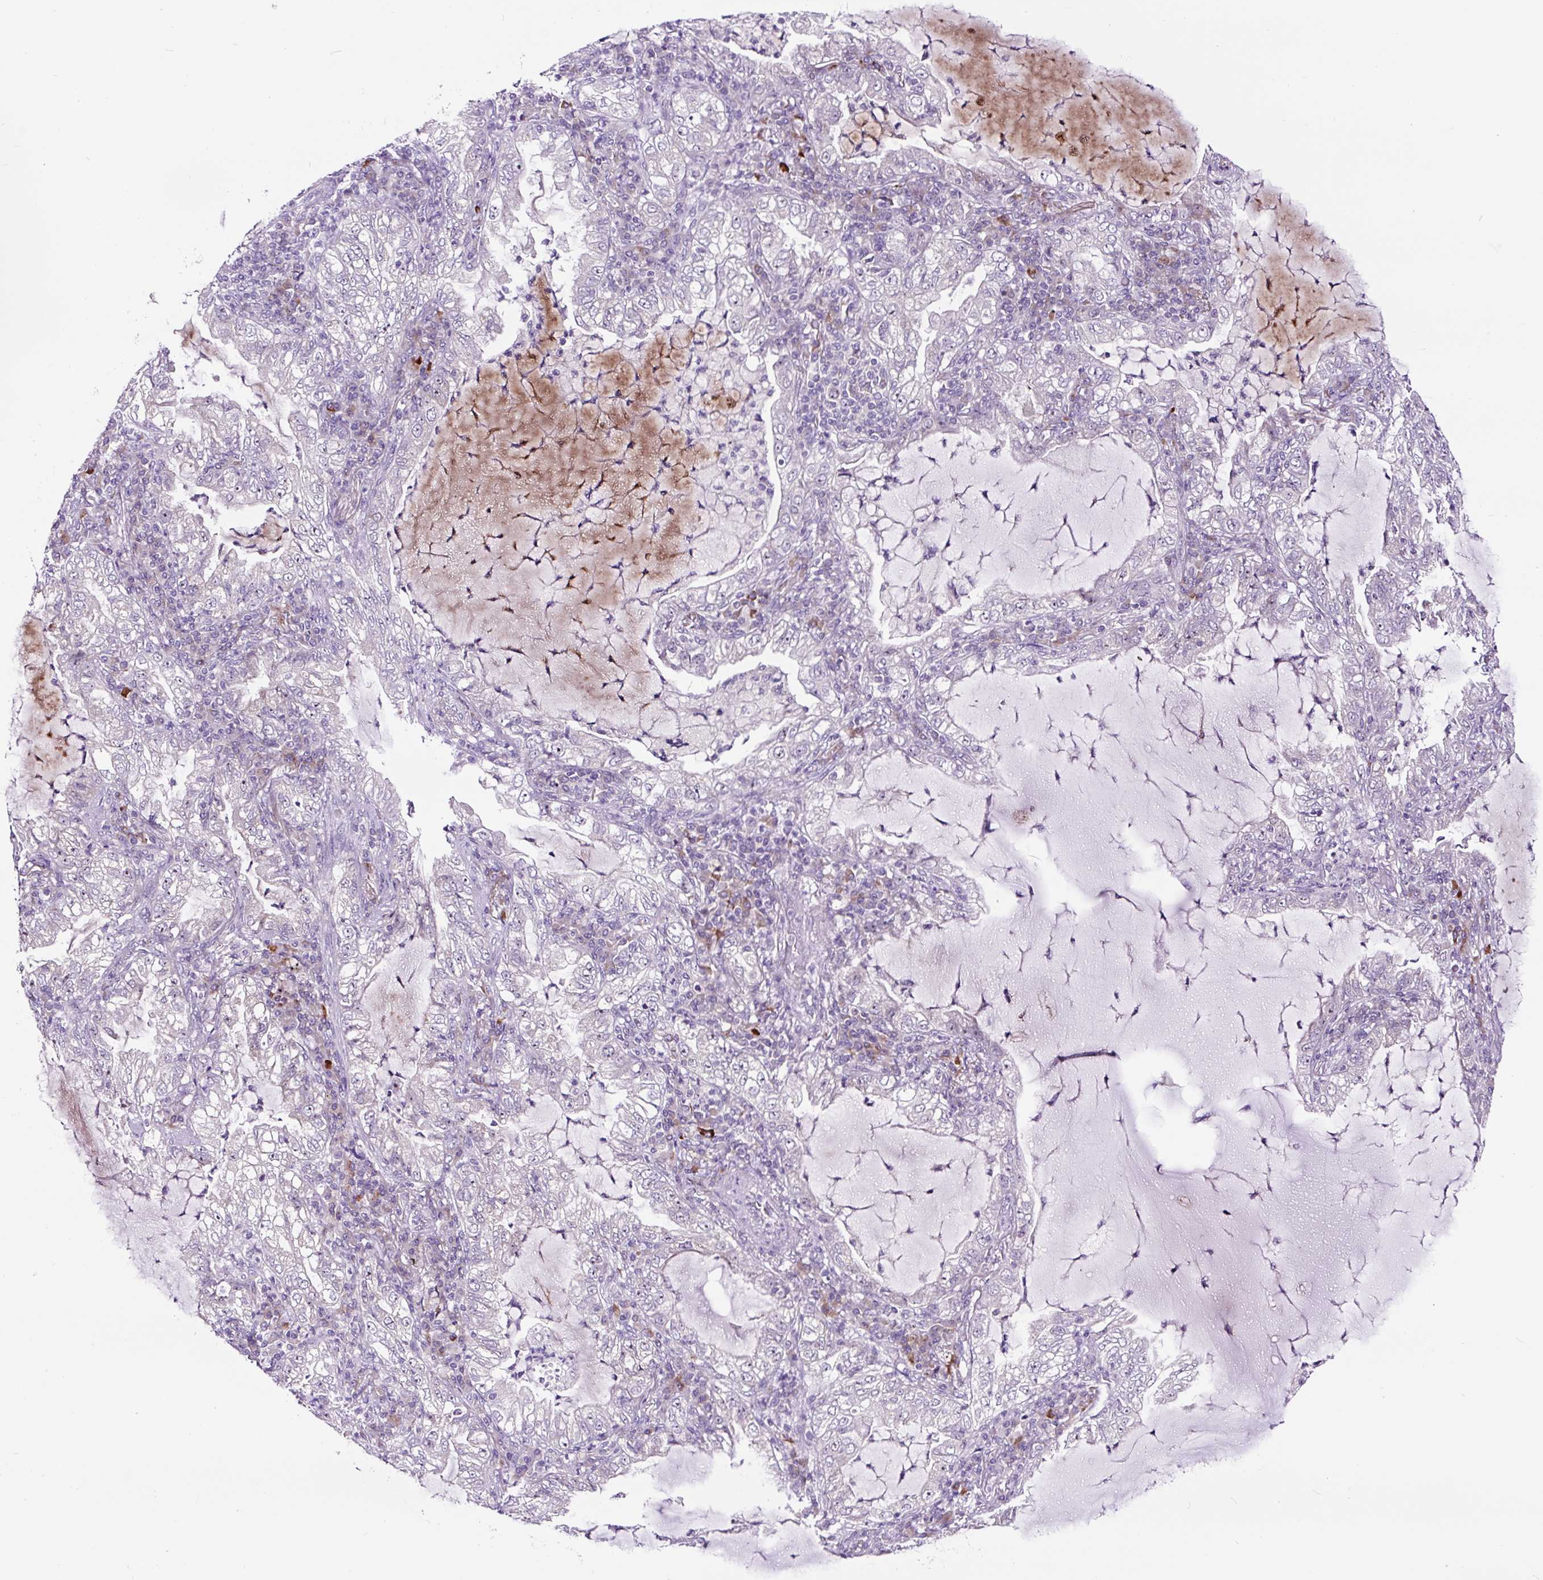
{"staining": {"intensity": "negative", "quantity": "none", "location": "none"}, "tissue": "lung cancer", "cell_type": "Tumor cells", "image_type": "cancer", "snomed": [{"axis": "morphology", "description": "Adenocarcinoma, NOS"}, {"axis": "topography", "description": "Lung"}], "caption": "An image of human lung cancer (adenocarcinoma) is negative for staining in tumor cells.", "gene": "NOM1", "patient": {"sex": "female", "age": 73}}